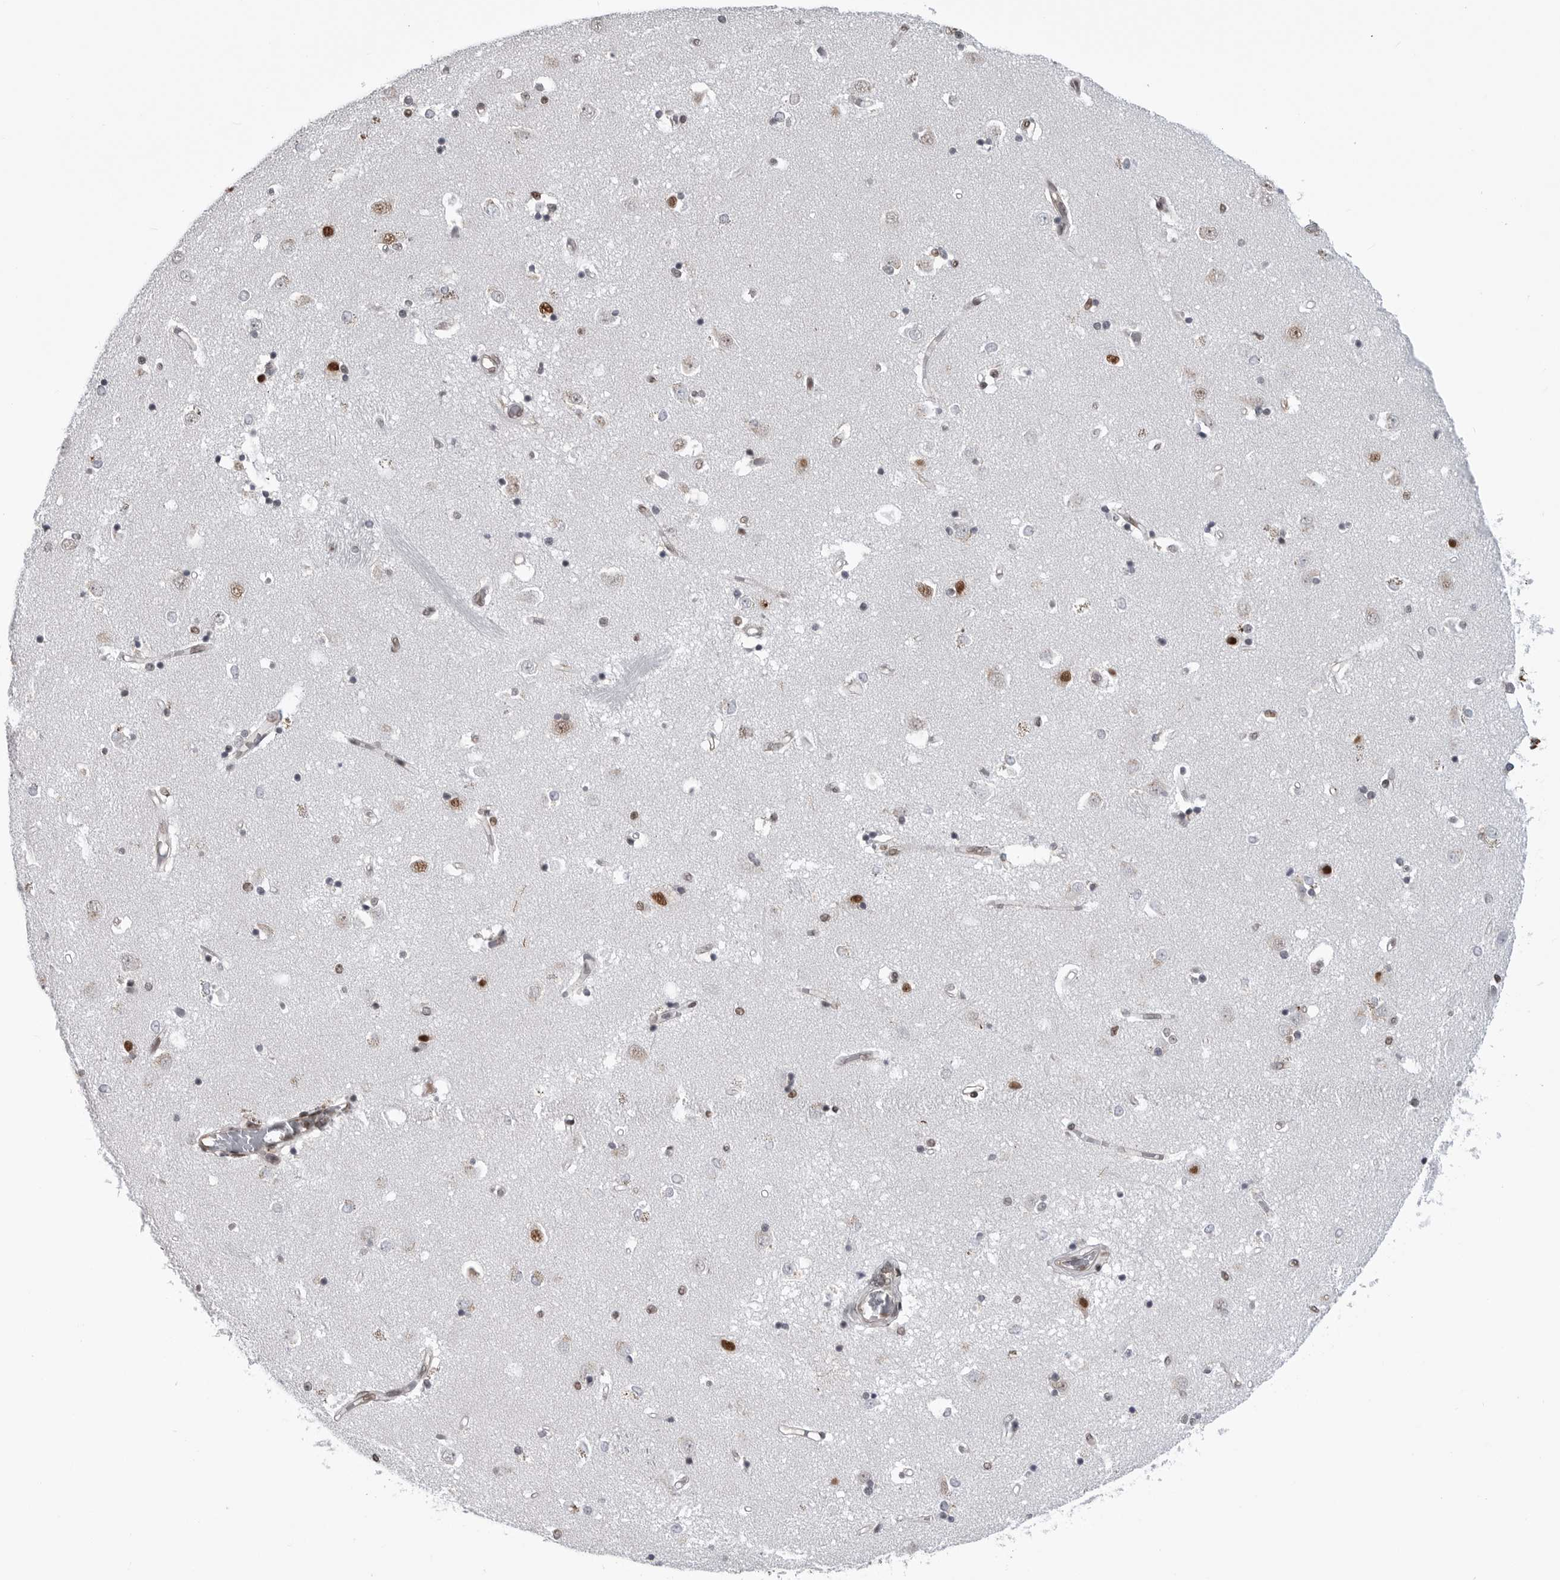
{"staining": {"intensity": "strong", "quantity": "<25%", "location": "cytoplasmic/membranous"}, "tissue": "caudate", "cell_type": "Glial cells", "image_type": "normal", "snomed": [{"axis": "morphology", "description": "Normal tissue, NOS"}, {"axis": "topography", "description": "Lateral ventricle wall"}], "caption": "Human caudate stained with a protein marker demonstrates strong staining in glial cells.", "gene": "RNF26", "patient": {"sex": "male", "age": 45}}